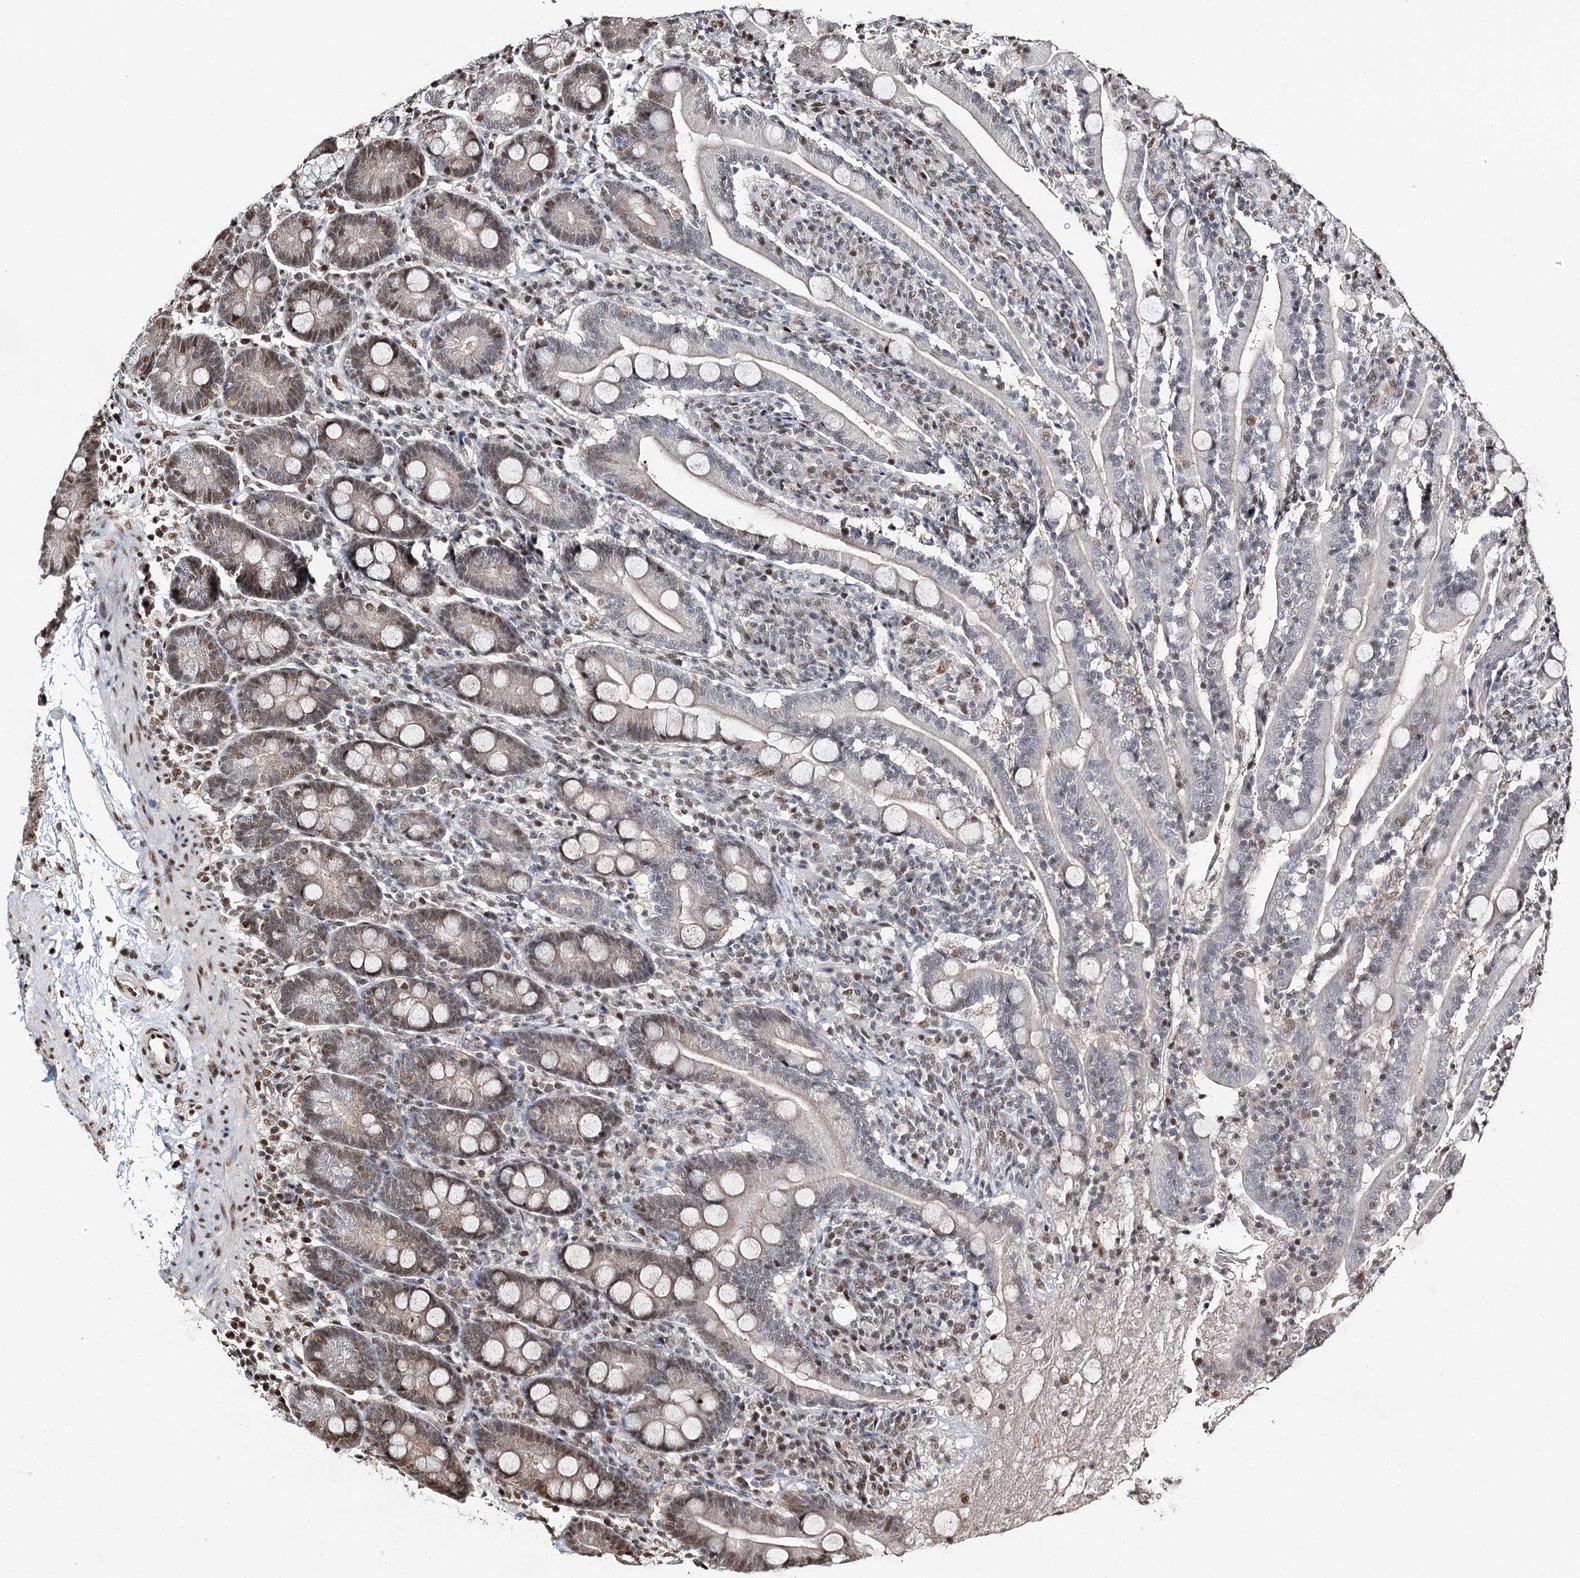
{"staining": {"intensity": "moderate", "quantity": "25%-75%", "location": "nuclear"}, "tissue": "duodenum", "cell_type": "Glandular cells", "image_type": "normal", "snomed": [{"axis": "morphology", "description": "Normal tissue, NOS"}, {"axis": "topography", "description": "Duodenum"}], "caption": "A brown stain labels moderate nuclear expression of a protein in glandular cells of unremarkable human duodenum.", "gene": "RPS27A", "patient": {"sex": "male", "age": 35}}